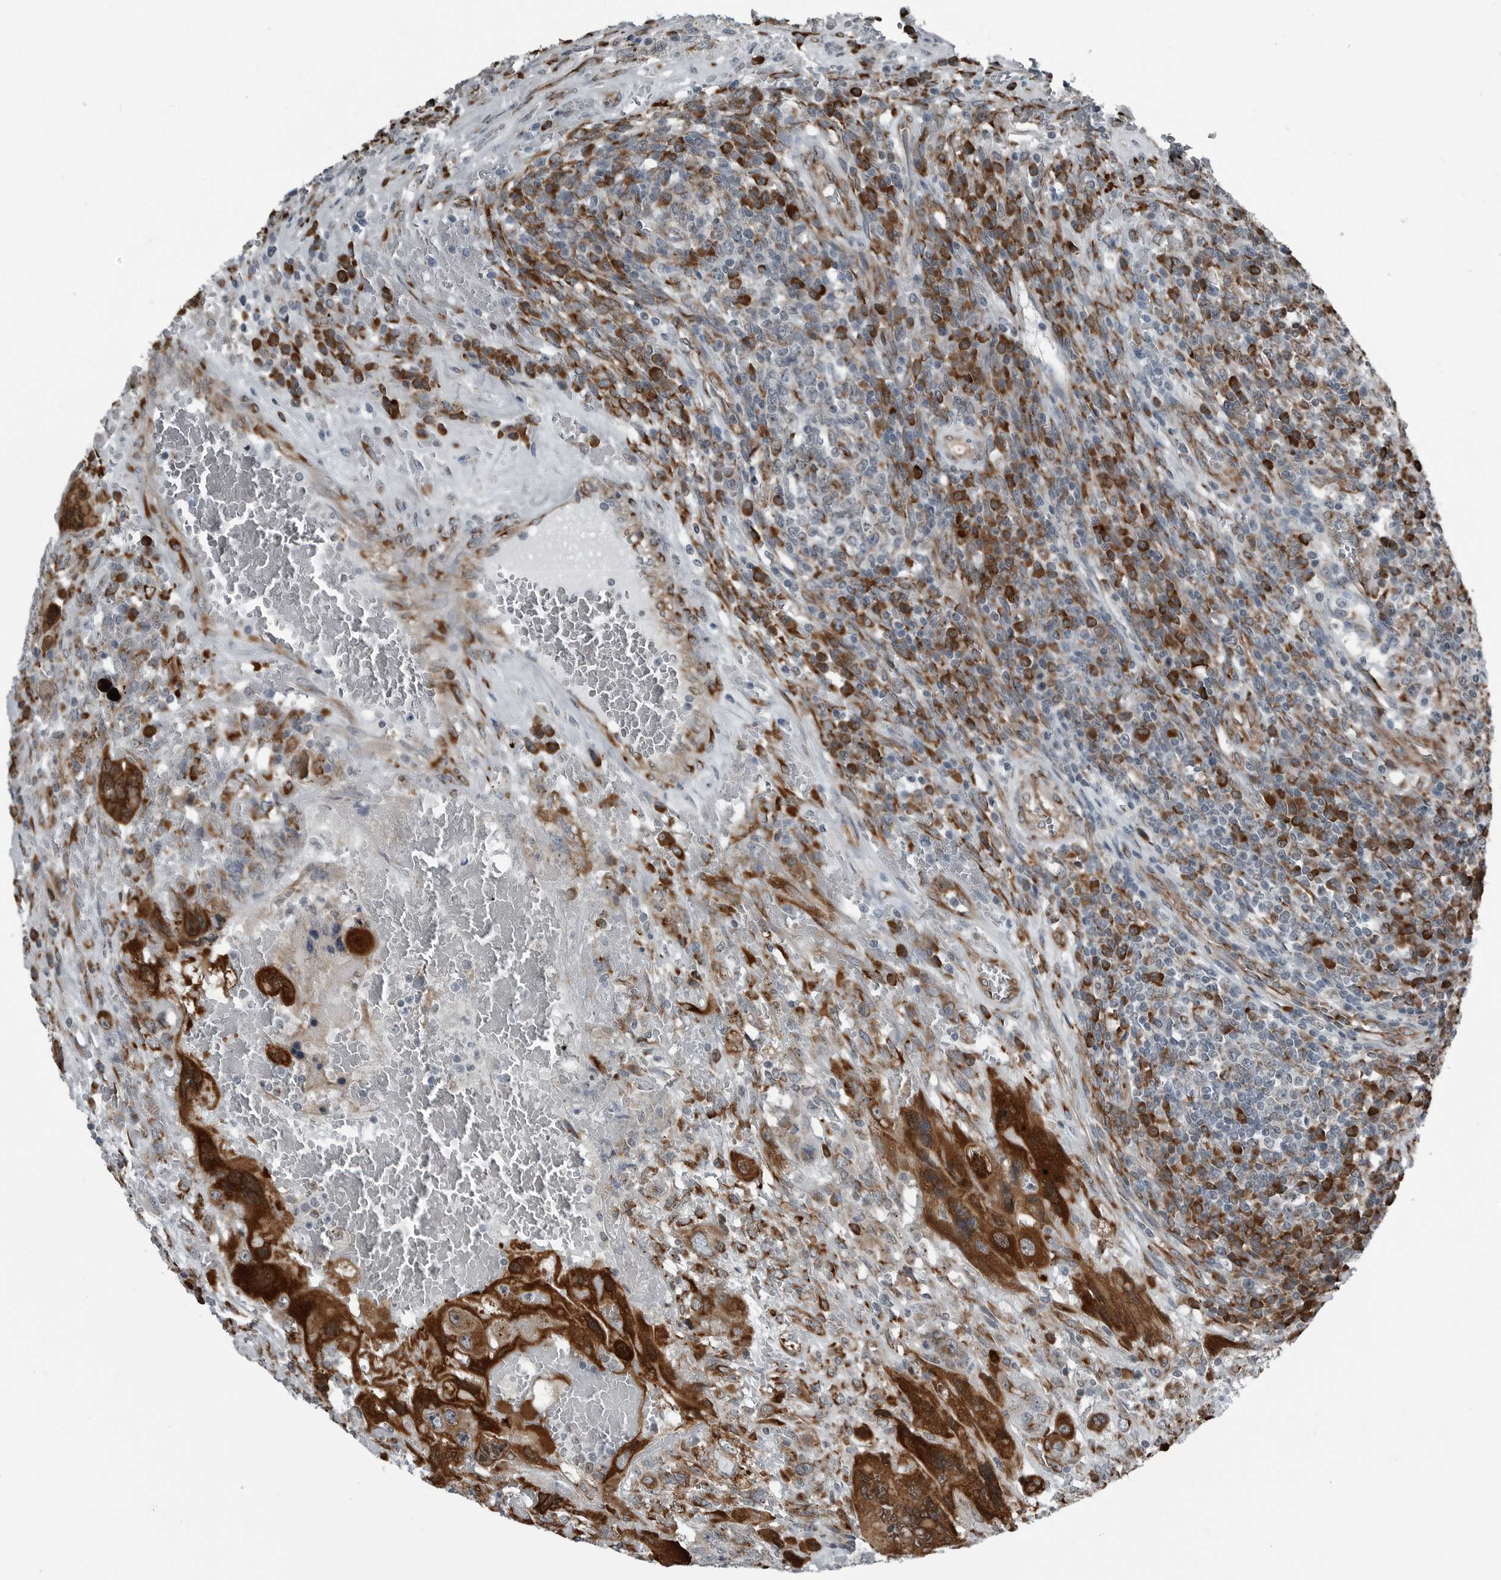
{"staining": {"intensity": "strong", "quantity": ">75%", "location": "cytoplasmic/membranous"}, "tissue": "testis cancer", "cell_type": "Tumor cells", "image_type": "cancer", "snomed": [{"axis": "morphology", "description": "Carcinoma, Embryonal, NOS"}, {"axis": "topography", "description": "Testis"}], "caption": "An immunohistochemistry (IHC) image of tumor tissue is shown. Protein staining in brown shows strong cytoplasmic/membranous positivity in testis cancer (embryonal carcinoma) within tumor cells.", "gene": "CEP85", "patient": {"sex": "male", "age": 26}}